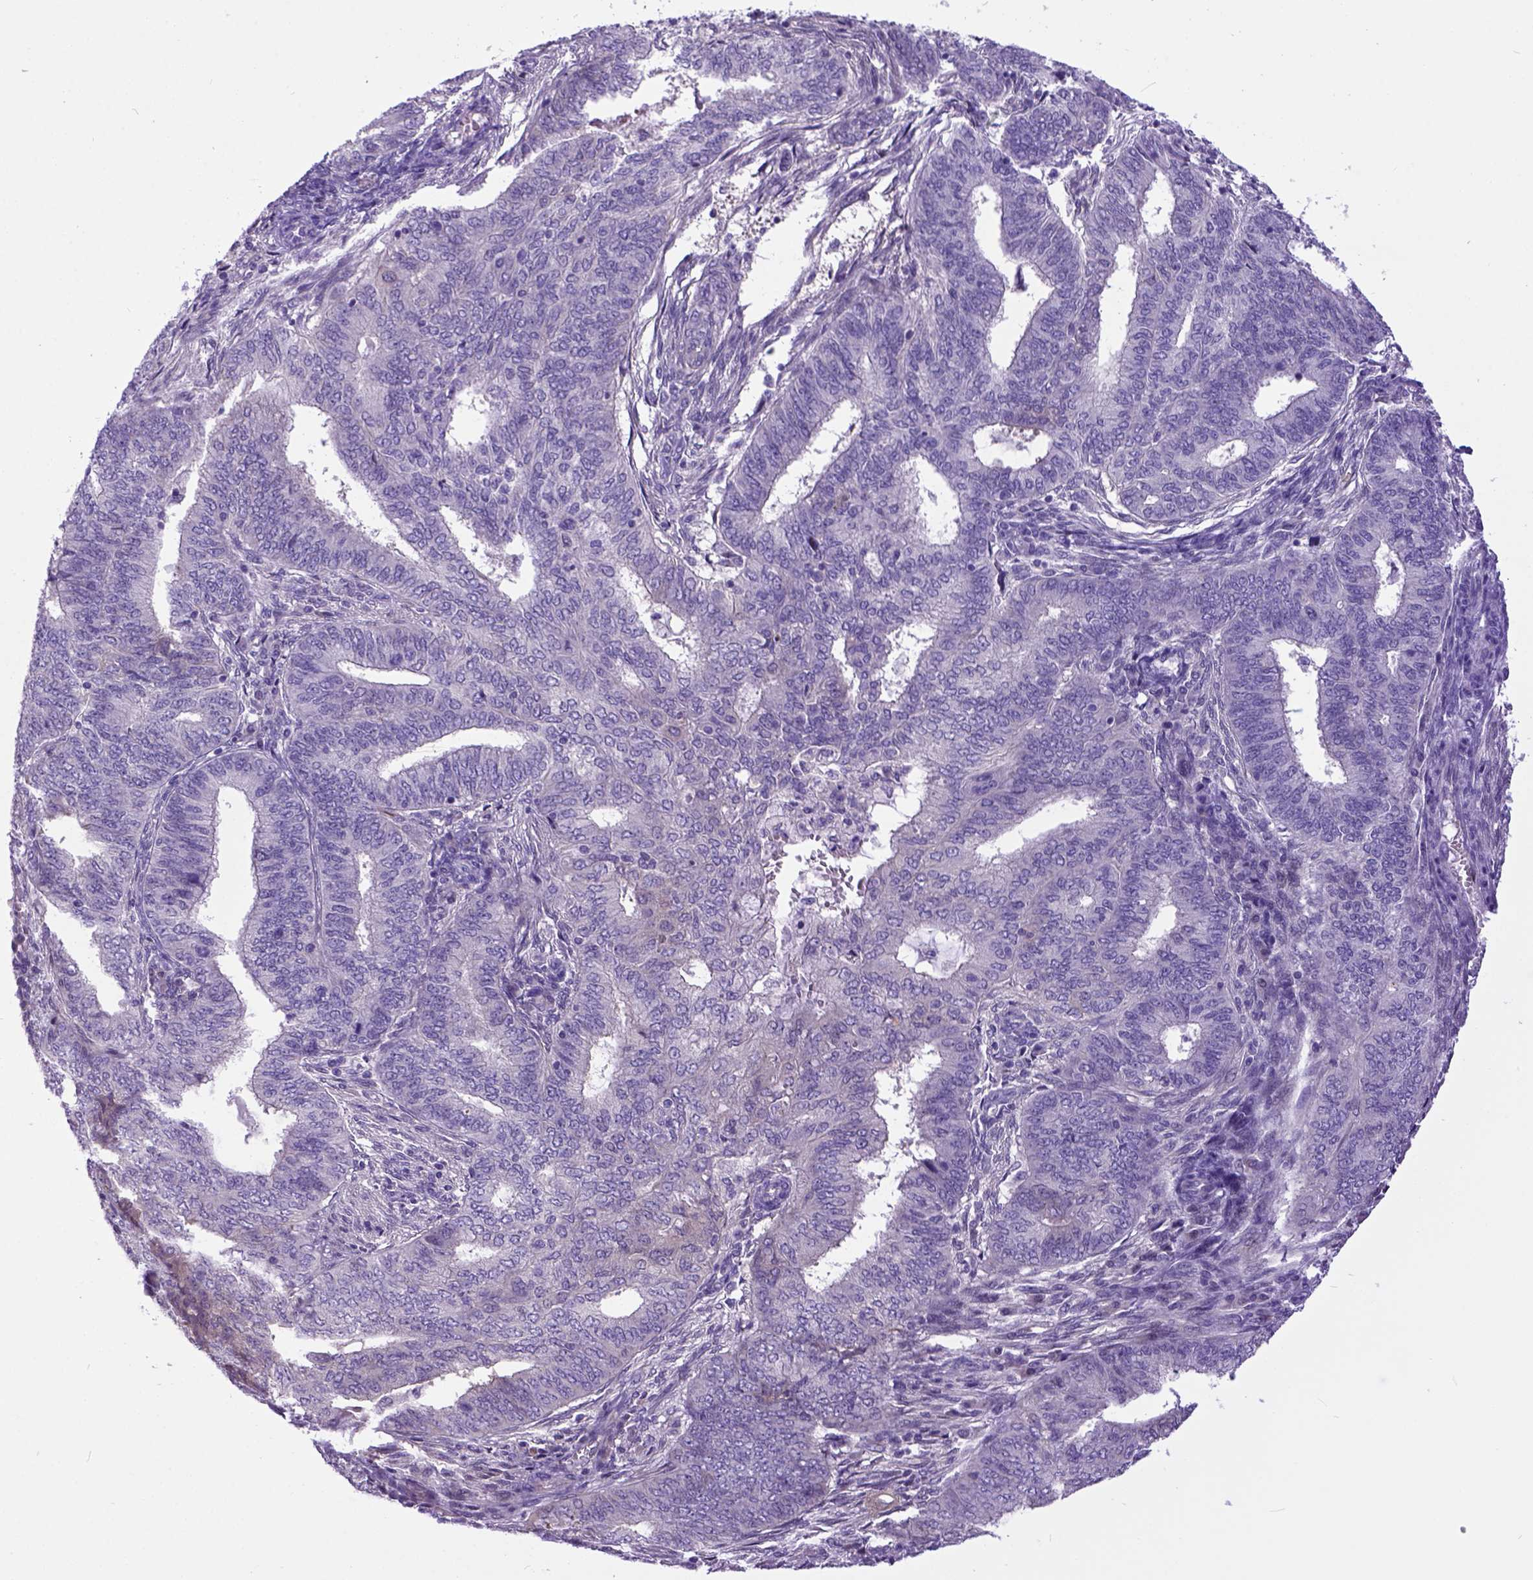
{"staining": {"intensity": "weak", "quantity": "<25%", "location": "cytoplasmic/membranous"}, "tissue": "endometrial cancer", "cell_type": "Tumor cells", "image_type": "cancer", "snomed": [{"axis": "morphology", "description": "Adenocarcinoma, NOS"}, {"axis": "topography", "description": "Endometrium"}], "caption": "Histopathology image shows no protein expression in tumor cells of endometrial cancer tissue.", "gene": "NEK5", "patient": {"sex": "female", "age": 62}}